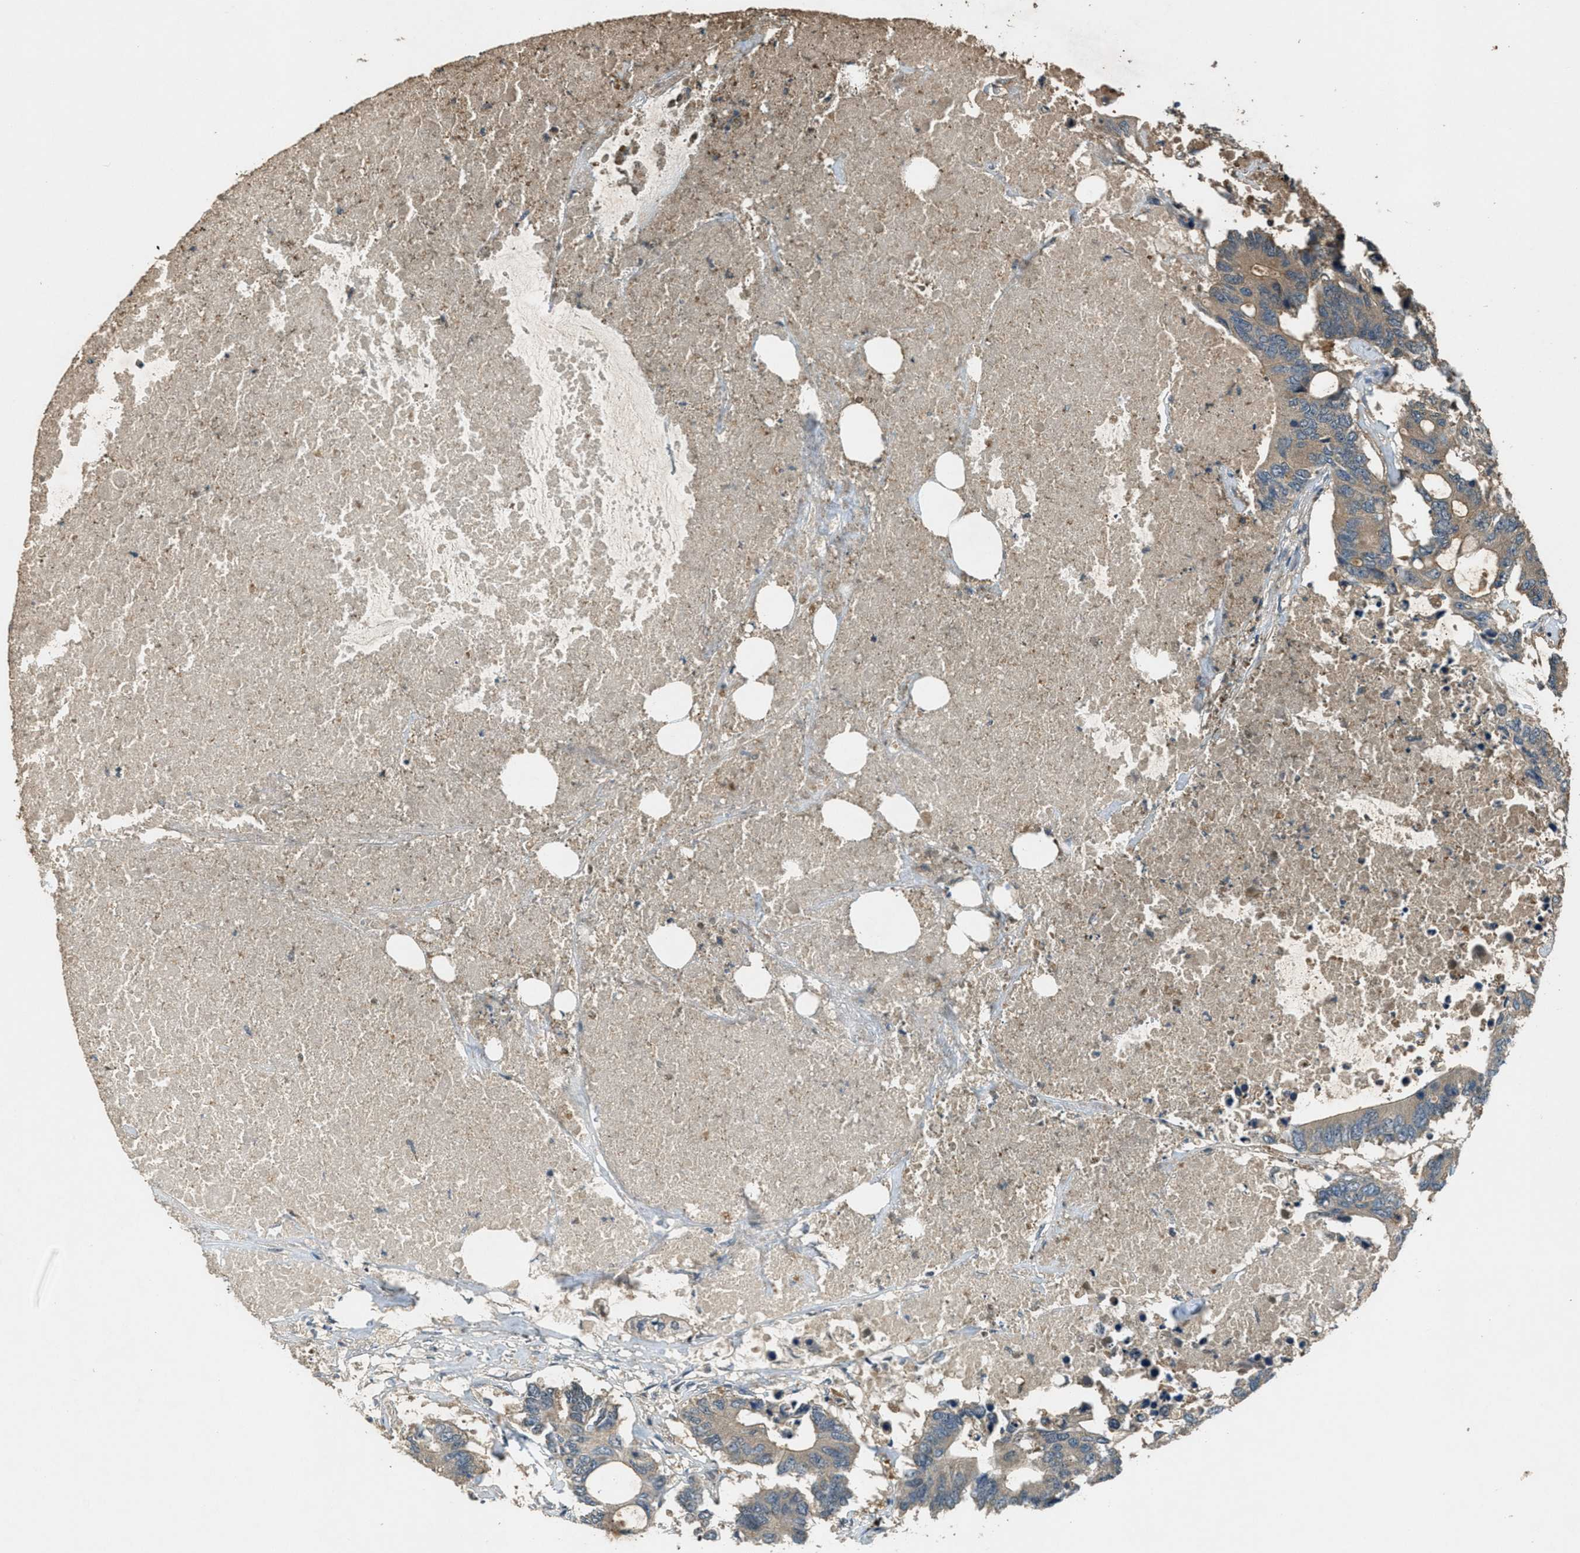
{"staining": {"intensity": "weak", "quantity": ">75%", "location": "cytoplasmic/membranous"}, "tissue": "colorectal cancer", "cell_type": "Tumor cells", "image_type": "cancer", "snomed": [{"axis": "morphology", "description": "Adenocarcinoma, NOS"}, {"axis": "topography", "description": "Colon"}], "caption": "High-magnification brightfield microscopy of colorectal cancer (adenocarcinoma) stained with DAB (brown) and counterstained with hematoxylin (blue). tumor cells exhibit weak cytoplasmic/membranous positivity is seen in about>75% of cells.", "gene": "DUSP6", "patient": {"sex": "male", "age": 71}}